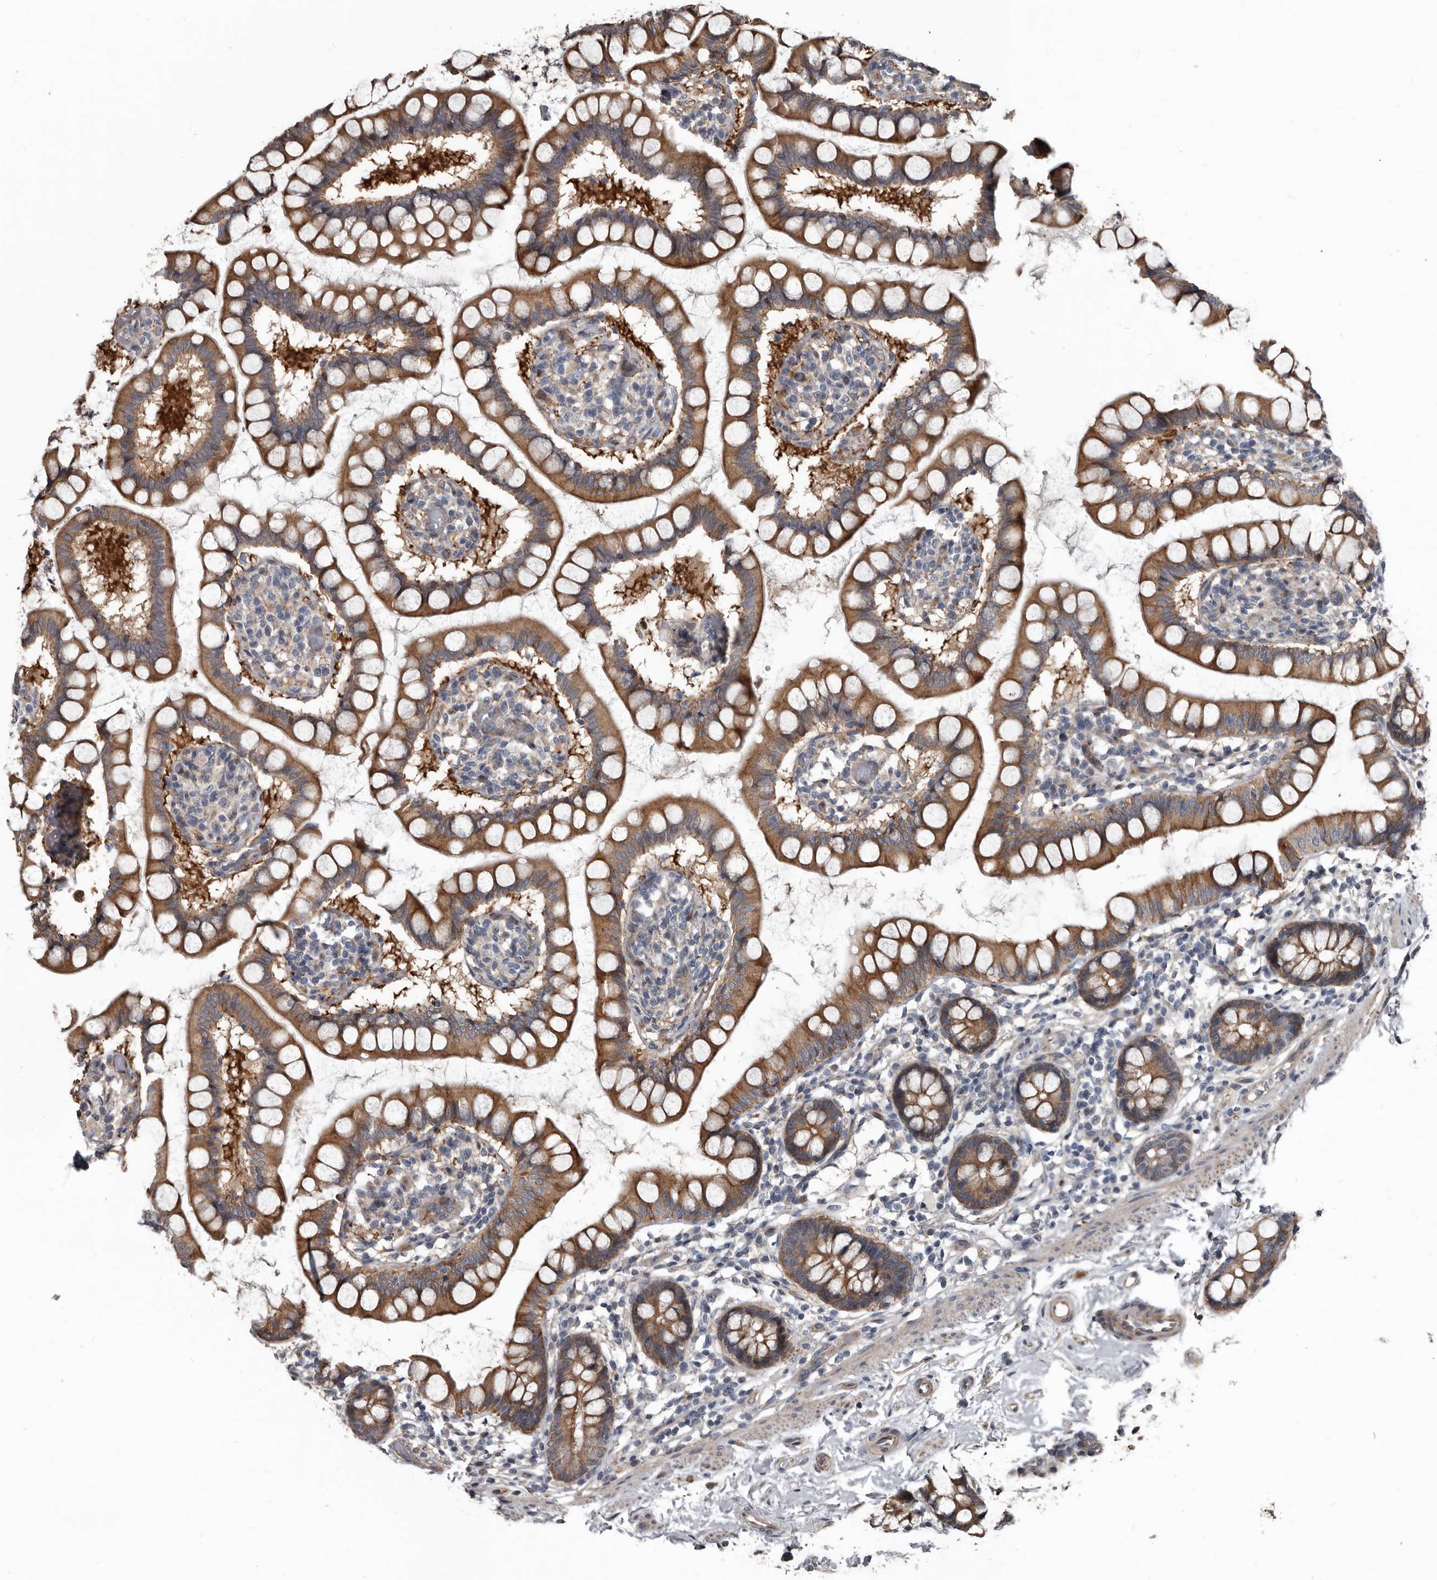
{"staining": {"intensity": "moderate", "quantity": ">75%", "location": "cytoplasmic/membranous"}, "tissue": "small intestine", "cell_type": "Glandular cells", "image_type": "normal", "snomed": [{"axis": "morphology", "description": "Normal tissue, NOS"}, {"axis": "topography", "description": "Small intestine"}], "caption": "Immunohistochemistry (IHC) of benign small intestine reveals medium levels of moderate cytoplasmic/membranous staining in about >75% of glandular cells. Nuclei are stained in blue.", "gene": "DHPS", "patient": {"sex": "female", "age": 84}}